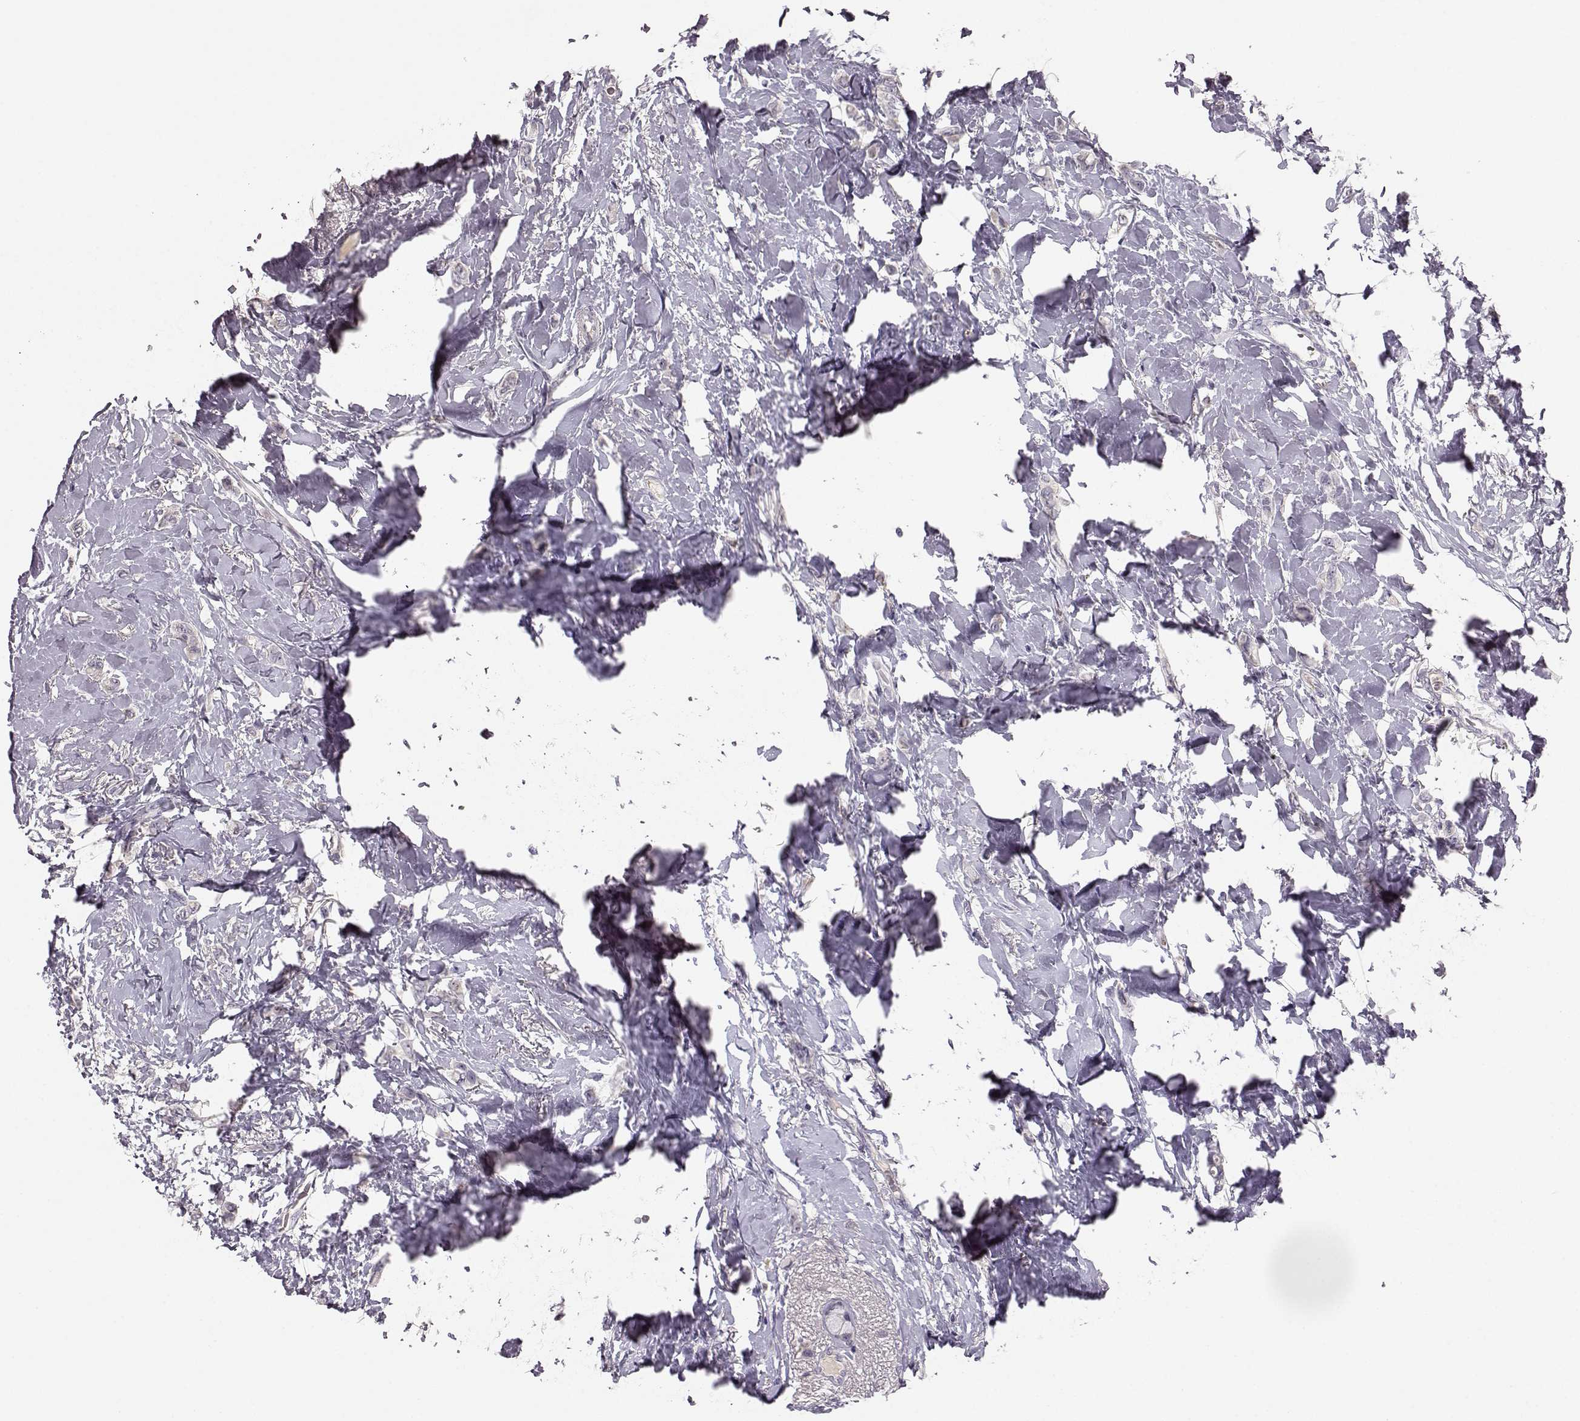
{"staining": {"intensity": "negative", "quantity": "none", "location": "none"}, "tissue": "breast cancer", "cell_type": "Tumor cells", "image_type": "cancer", "snomed": [{"axis": "morphology", "description": "Lobular carcinoma"}, {"axis": "topography", "description": "Breast"}], "caption": "The photomicrograph shows no staining of tumor cells in breast cancer.", "gene": "BFSP2", "patient": {"sex": "female", "age": 66}}